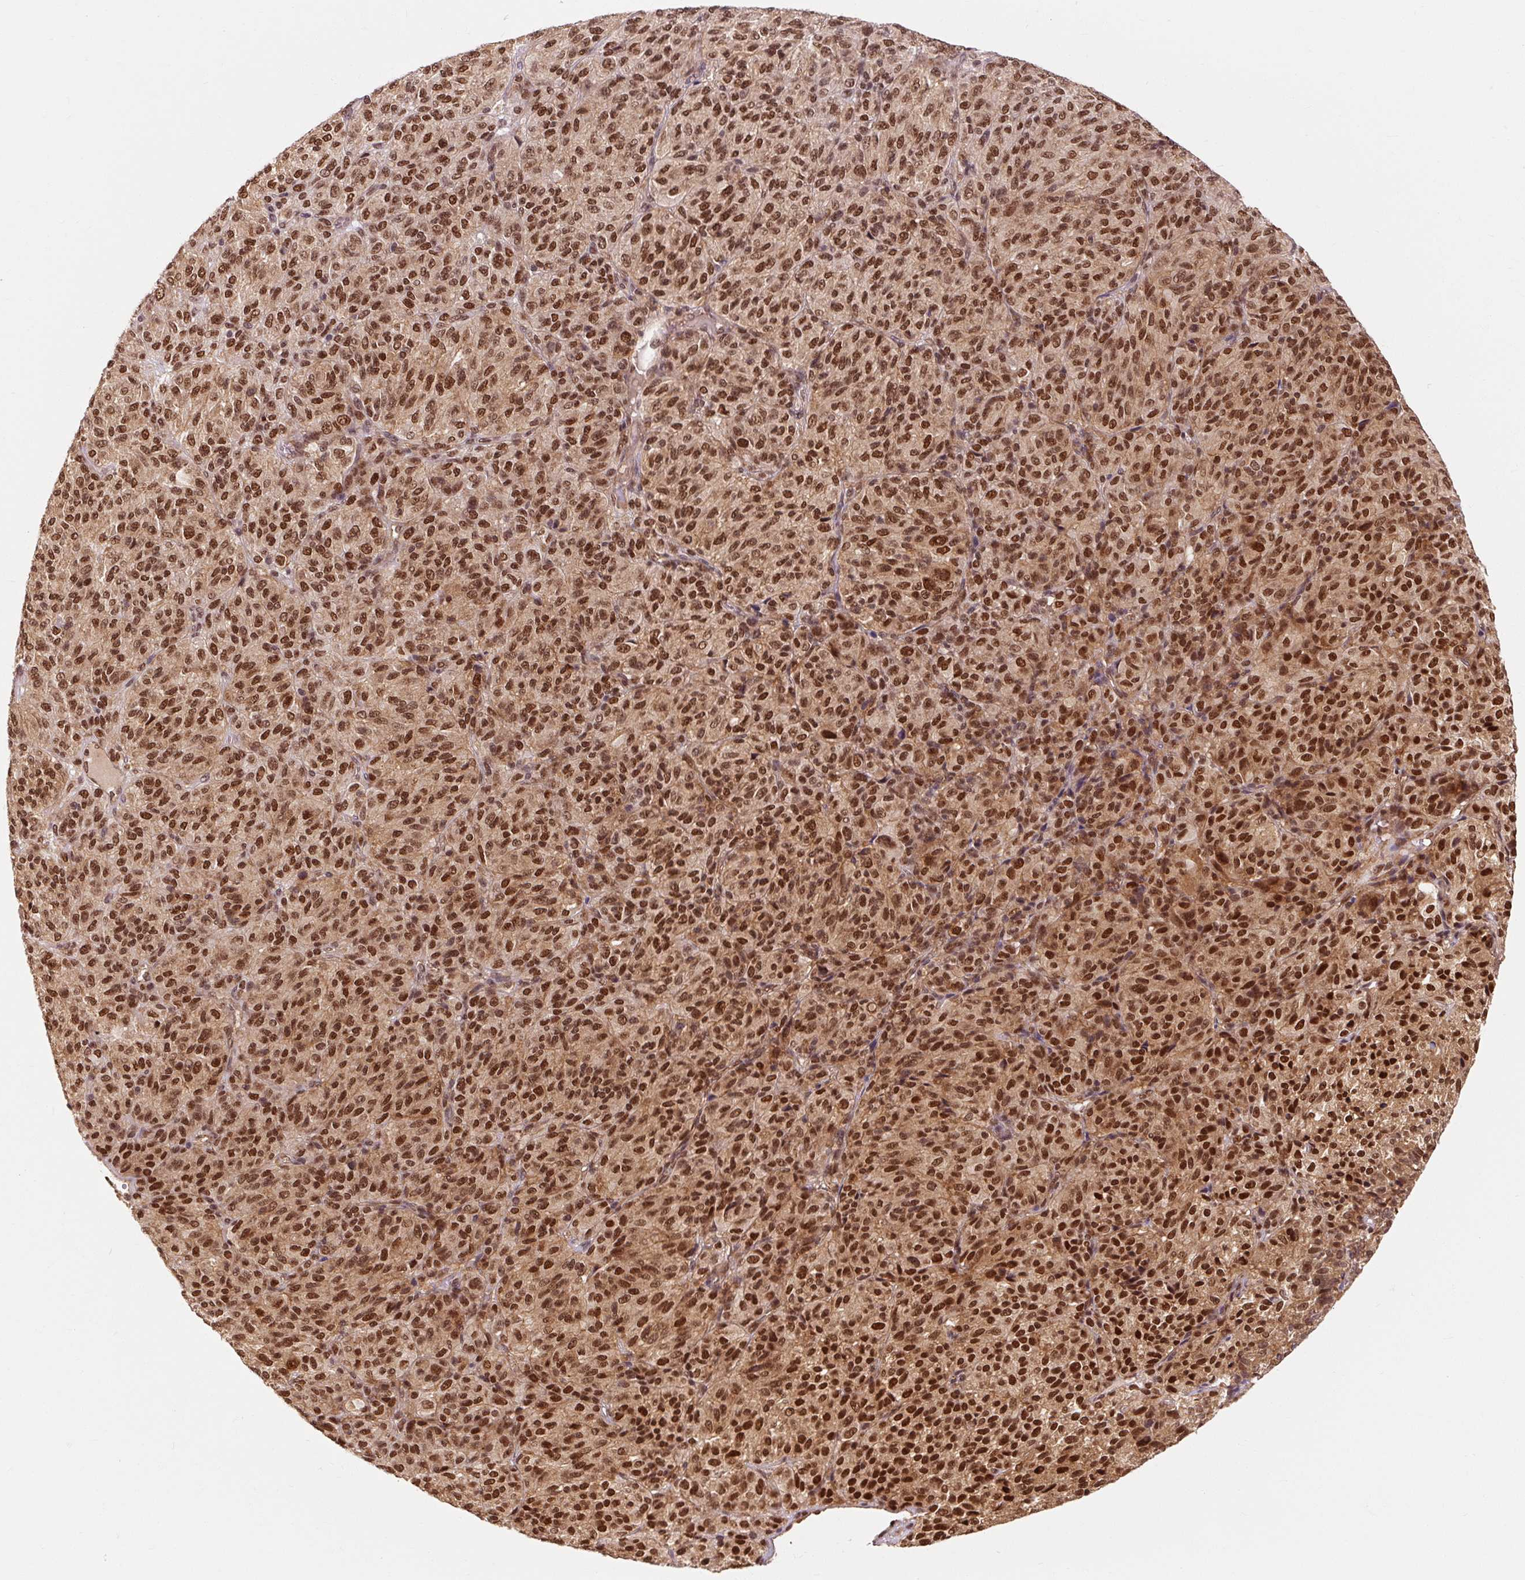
{"staining": {"intensity": "strong", "quantity": ">75%", "location": "nuclear"}, "tissue": "melanoma", "cell_type": "Tumor cells", "image_type": "cancer", "snomed": [{"axis": "morphology", "description": "Malignant melanoma, Metastatic site"}, {"axis": "topography", "description": "Brain"}], "caption": "Human melanoma stained with a protein marker reveals strong staining in tumor cells.", "gene": "CSTF1", "patient": {"sex": "female", "age": 56}}